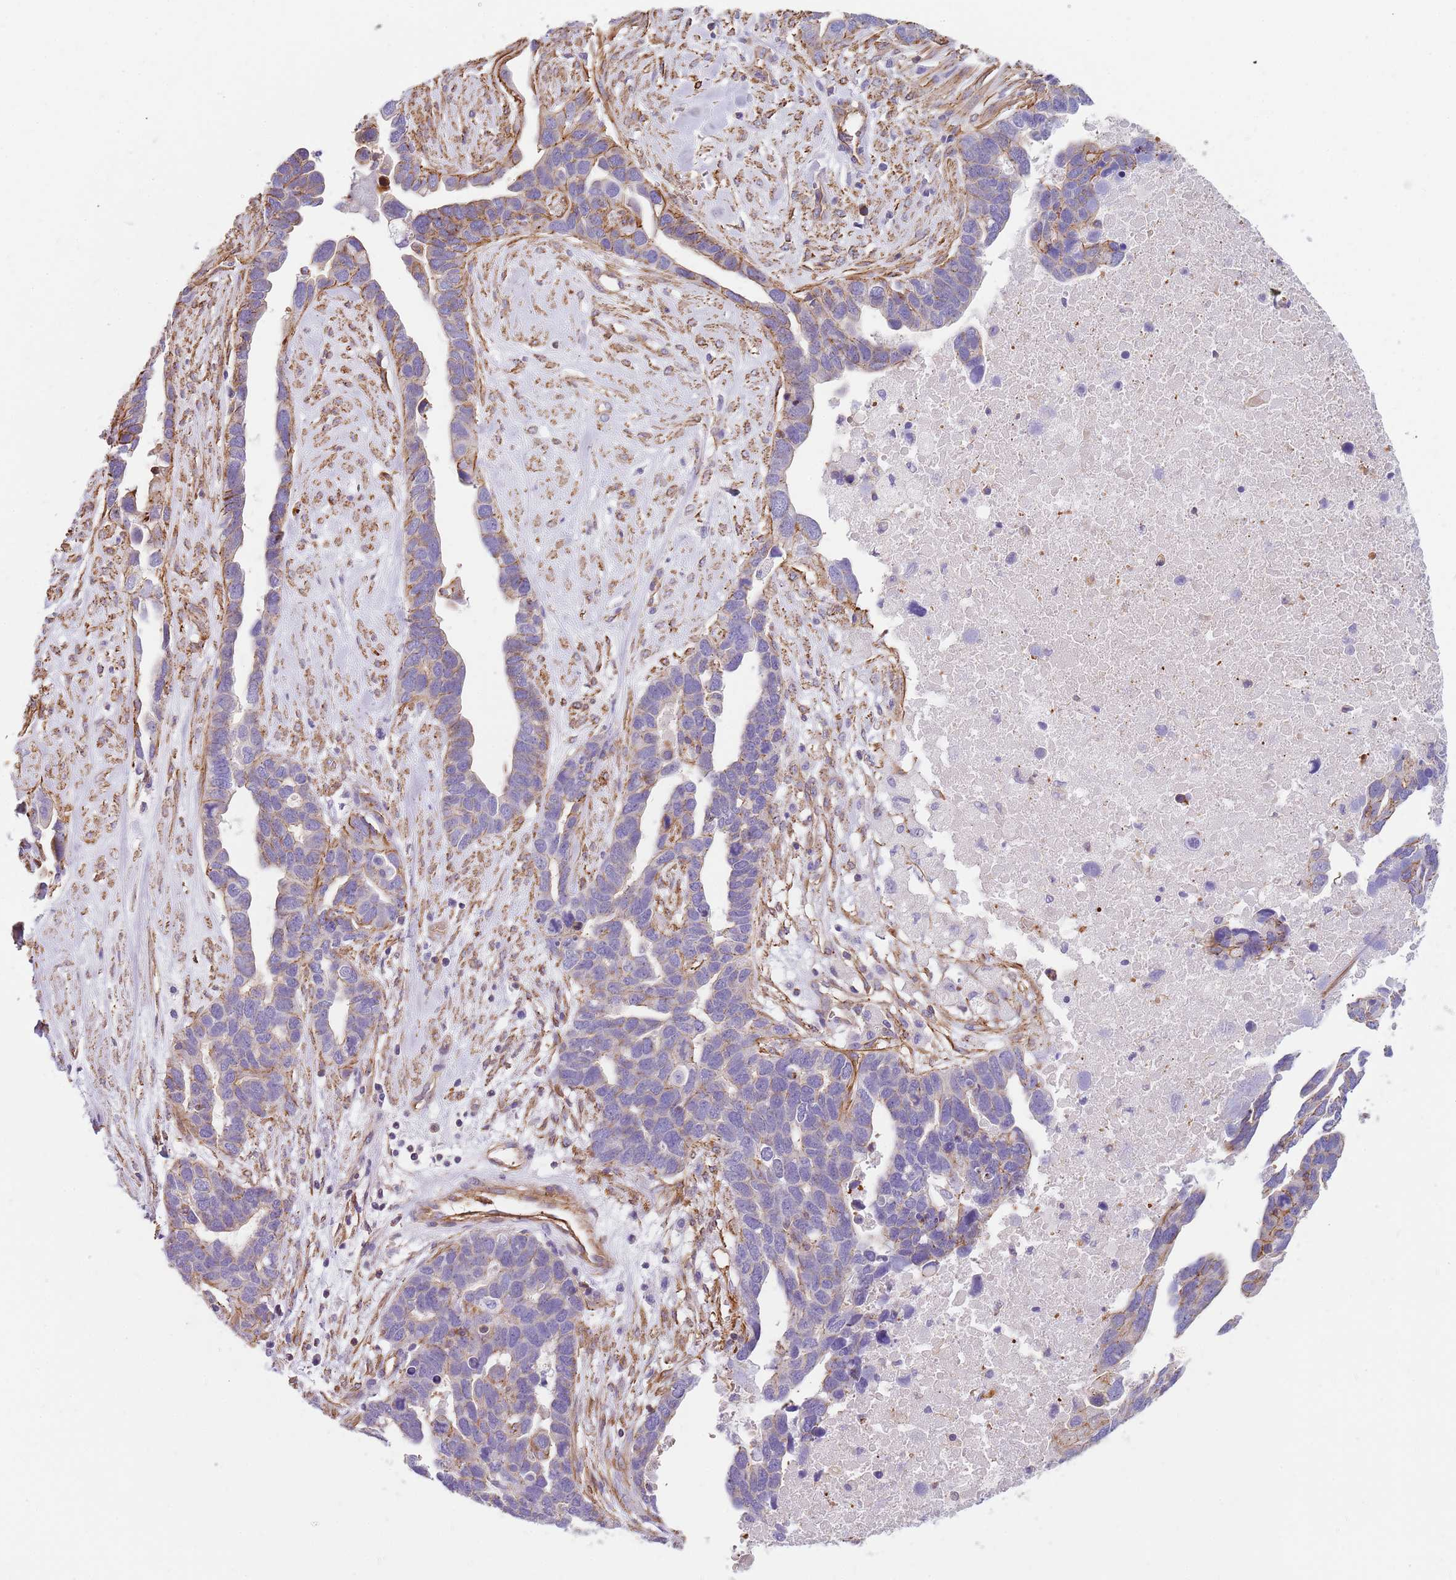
{"staining": {"intensity": "weak", "quantity": "<25%", "location": "cytoplasmic/membranous"}, "tissue": "ovarian cancer", "cell_type": "Tumor cells", "image_type": "cancer", "snomed": [{"axis": "morphology", "description": "Cystadenocarcinoma, serous, NOS"}, {"axis": "topography", "description": "Ovary"}], "caption": "DAB immunohistochemical staining of human serous cystadenocarcinoma (ovarian) reveals no significant staining in tumor cells.", "gene": "GFRAL", "patient": {"sex": "female", "age": 54}}